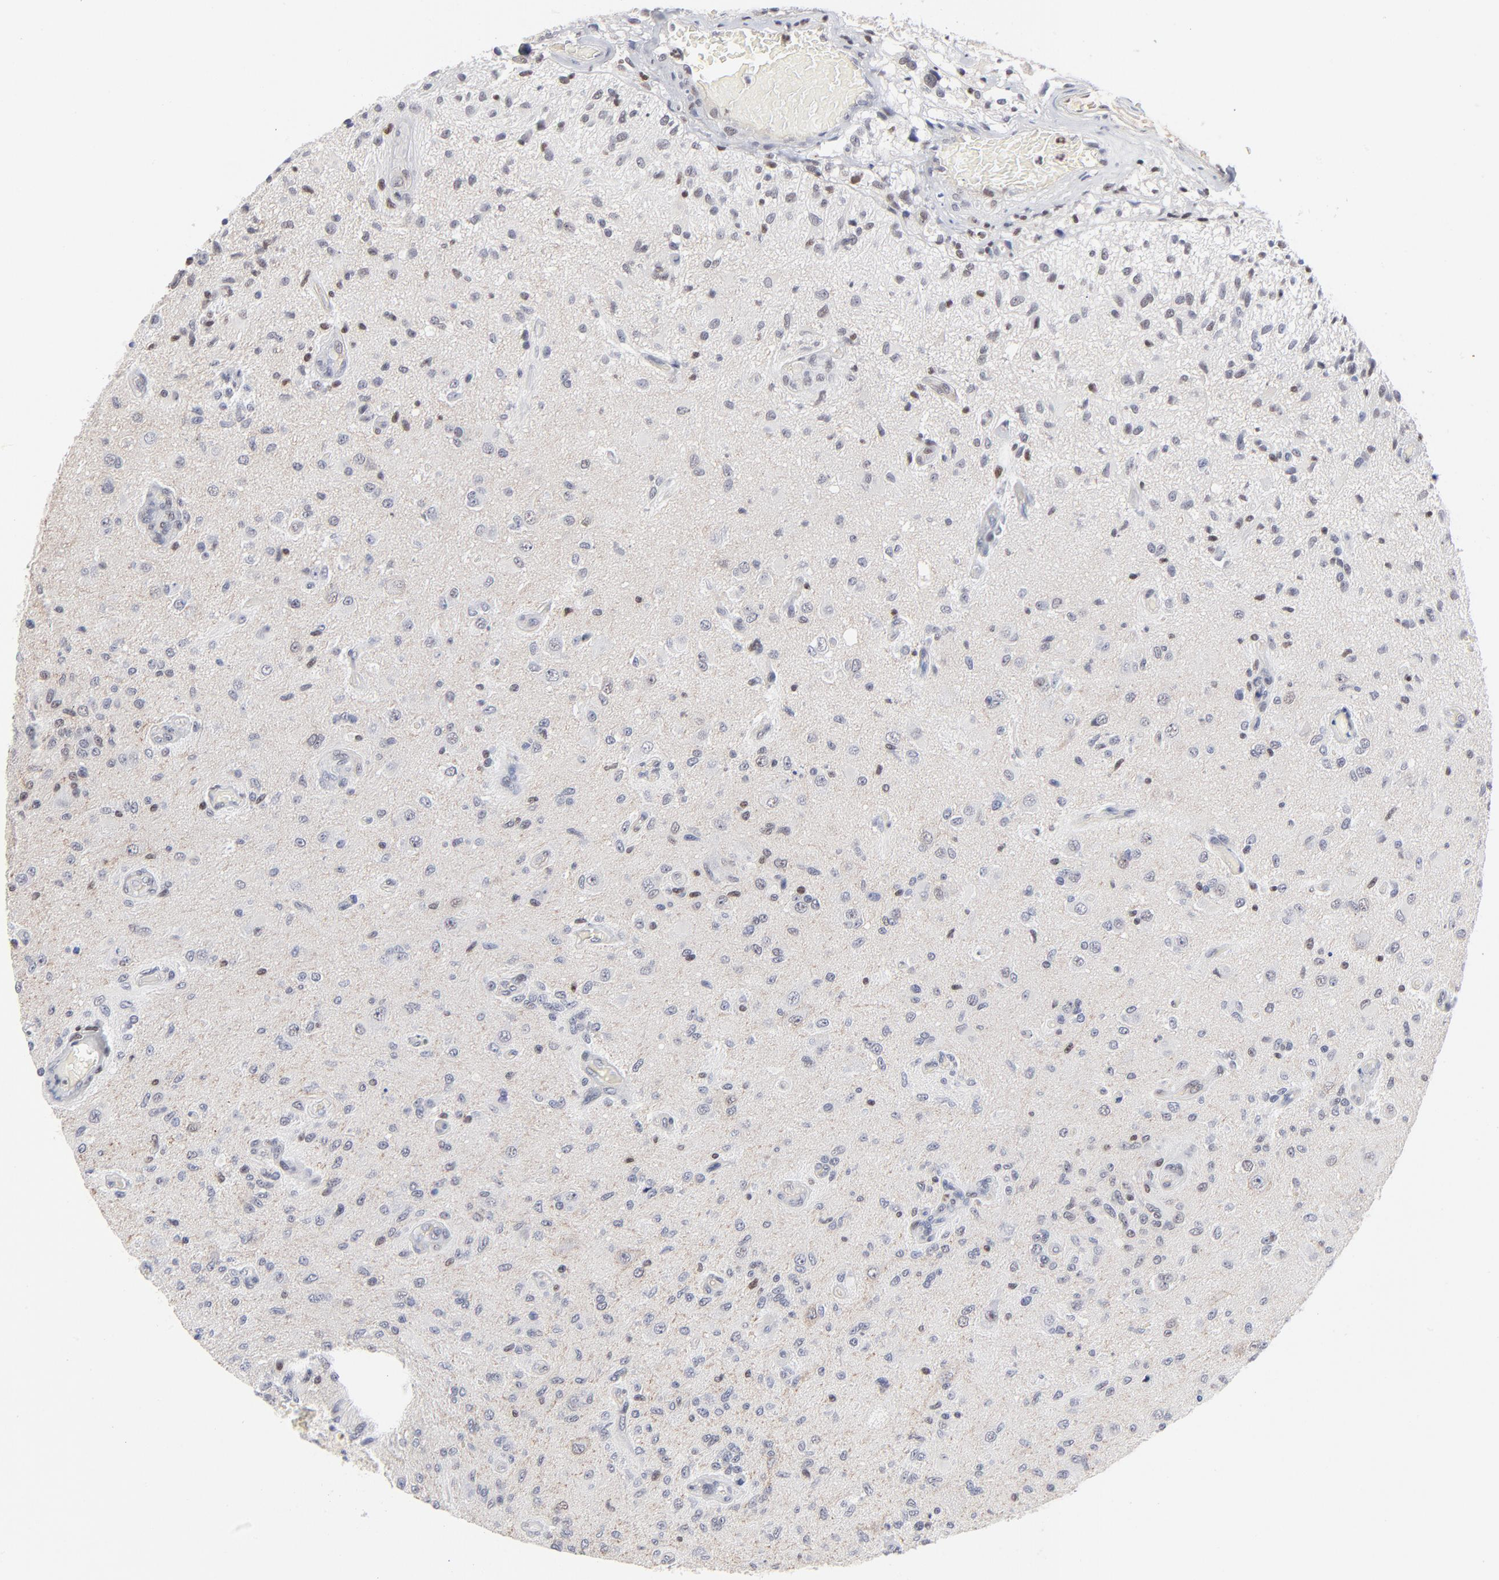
{"staining": {"intensity": "negative", "quantity": "none", "location": "none"}, "tissue": "glioma", "cell_type": "Tumor cells", "image_type": "cancer", "snomed": [{"axis": "morphology", "description": "Normal tissue, NOS"}, {"axis": "morphology", "description": "Glioma, malignant, High grade"}, {"axis": "topography", "description": "Cerebral cortex"}], "caption": "This is a micrograph of immunohistochemistry staining of malignant glioma (high-grade), which shows no expression in tumor cells.", "gene": "MAX", "patient": {"sex": "male", "age": 77}}